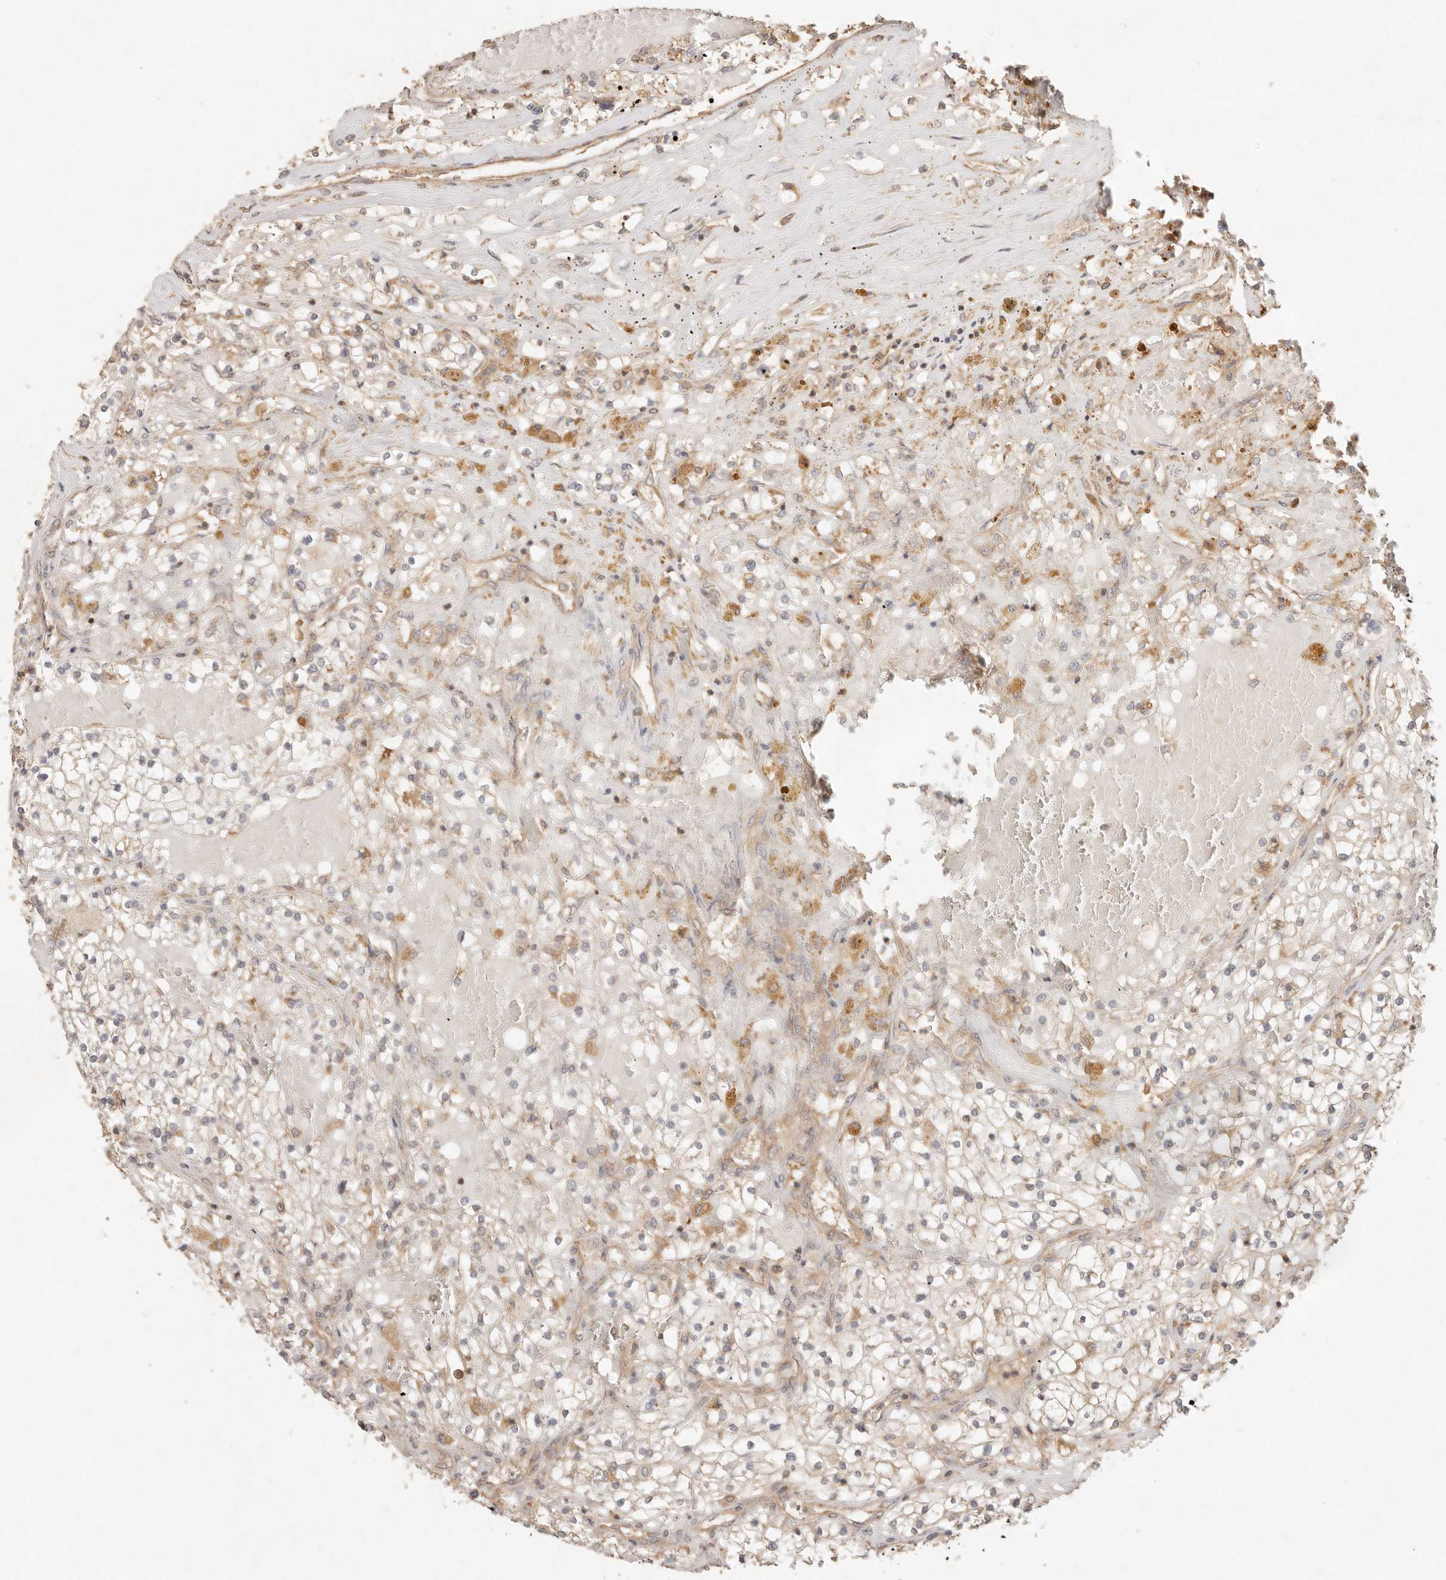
{"staining": {"intensity": "weak", "quantity": ">75%", "location": "cytoplasmic/membranous"}, "tissue": "renal cancer", "cell_type": "Tumor cells", "image_type": "cancer", "snomed": [{"axis": "morphology", "description": "Normal tissue, NOS"}, {"axis": "morphology", "description": "Adenocarcinoma, NOS"}, {"axis": "topography", "description": "Kidney"}], "caption": "Immunohistochemistry (IHC) of renal cancer (adenocarcinoma) displays low levels of weak cytoplasmic/membranous staining in approximately >75% of tumor cells. The protein is shown in brown color, while the nuclei are stained blue.", "gene": "HECTD3", "patient": {"sex": "male", "age": 68}}